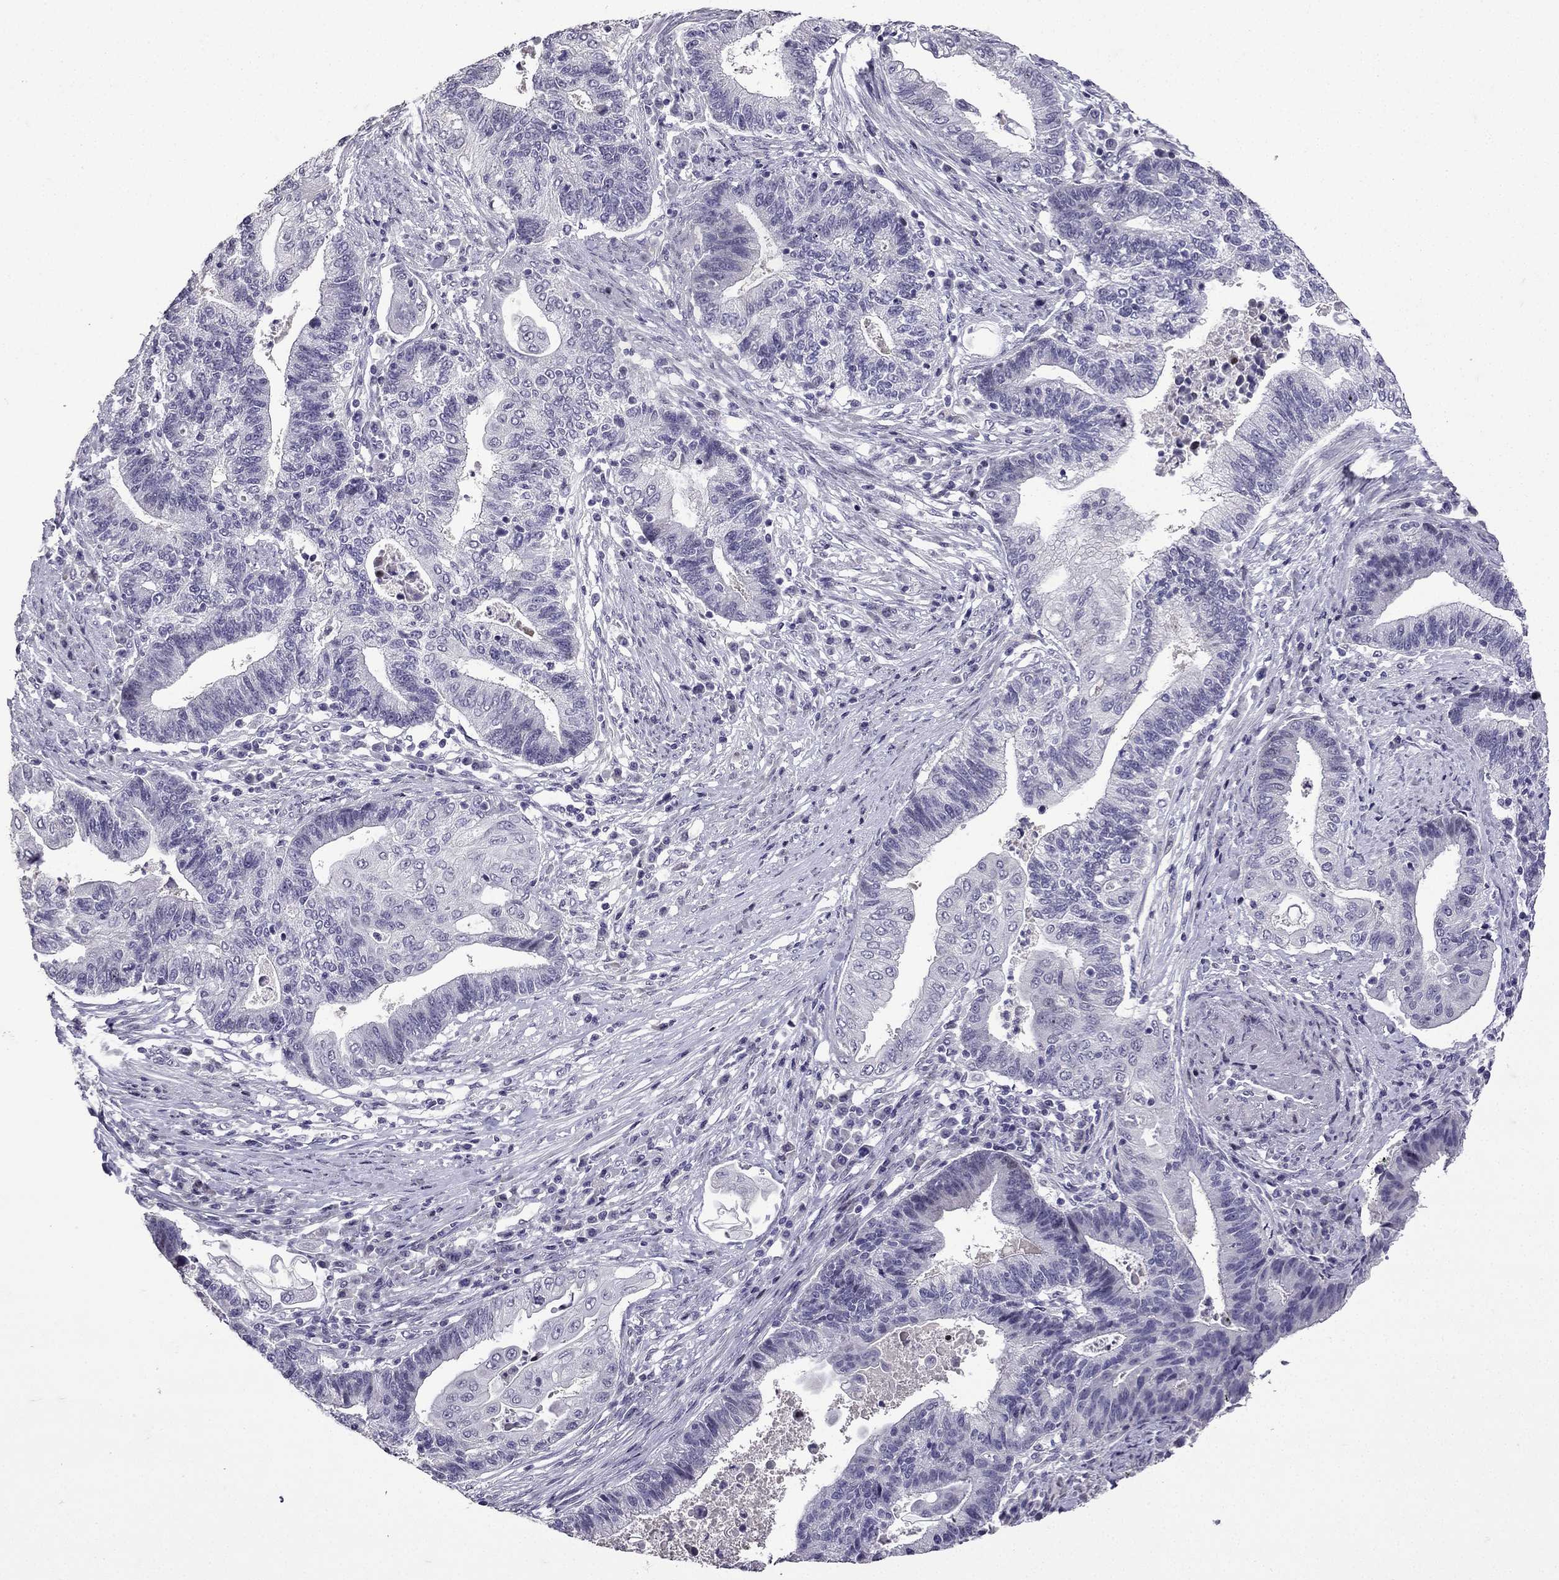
{"staining": {"intensity": "negative", "quantity": "none", "location": "none"}, "tissue": "endometrial cancer", "cell_type": "Tumor cells", "image_type": "cancer", "snomed": [{"axis": "morphology", "description": "Adenocarcinoma, NOS"}, {"axis": "topography", "description": "Uterus"}, {"axis": "topography", "description": "Endometrium"}], "caption": "Immunohistochemistry (IHC) of human endometrial adenocarcinoma exhibits no staining in tumor cells.", "gene": "TTN", "patient": {"sex": "female", "age": 54}}